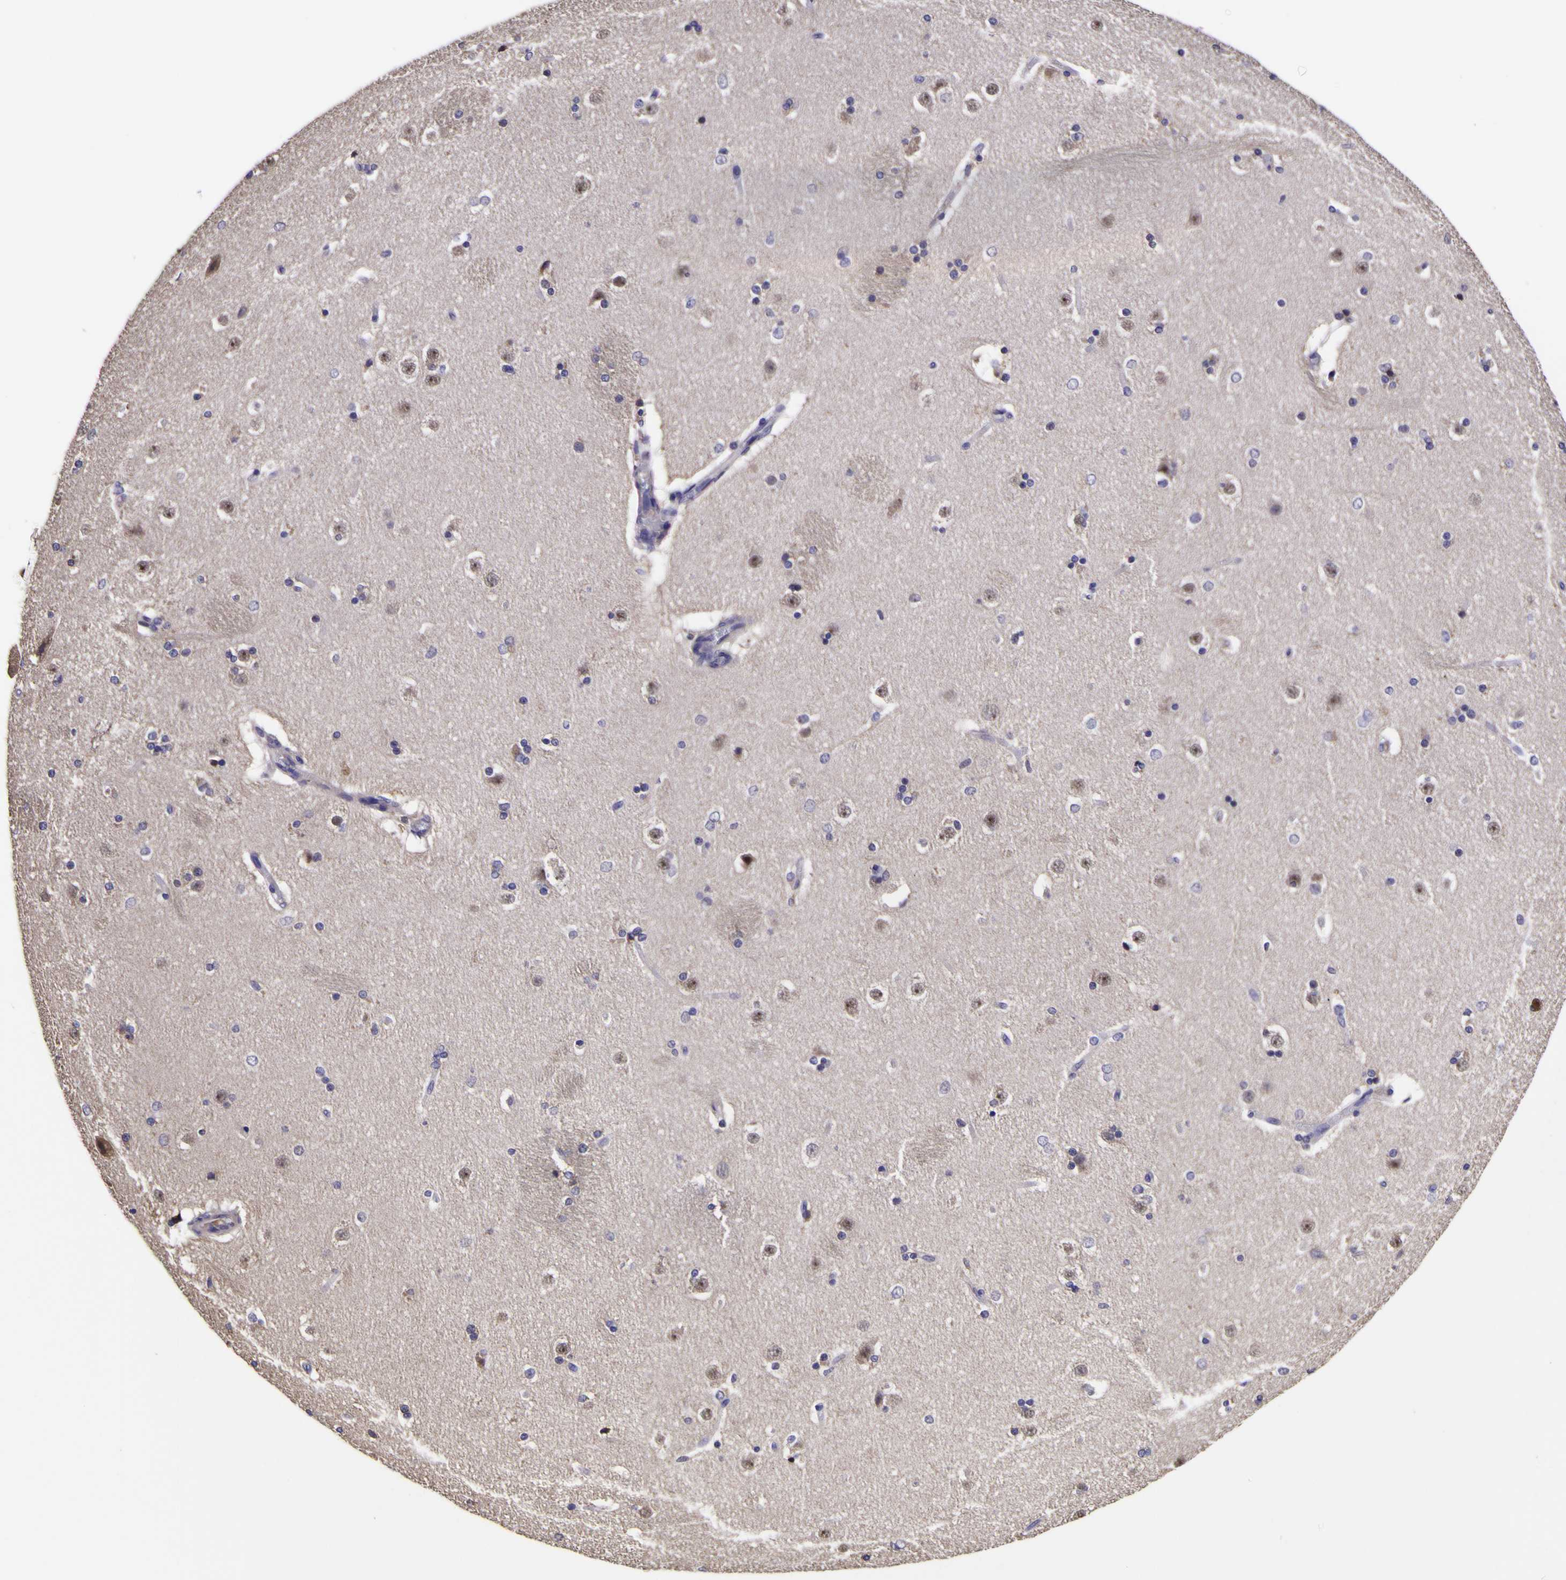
{"staining": {"intensity": "negative", "quantity": "none", "location": "none"}, "tissue": "caudate", "cell_type": "Glial cells", "image_type": "normal", "snomed": [{"axis": "morphology", "description": "Normal tissue, NOS"}, {"axis": "topography", "description": "Lateral ventricle wall"}], "caption": "A high-resolution image shows IHC staining of benign caudate, which exhibits no significant staining in glial cells.", "gene": "MAPK14", "patient": {"sex": "female", "age": 19}}